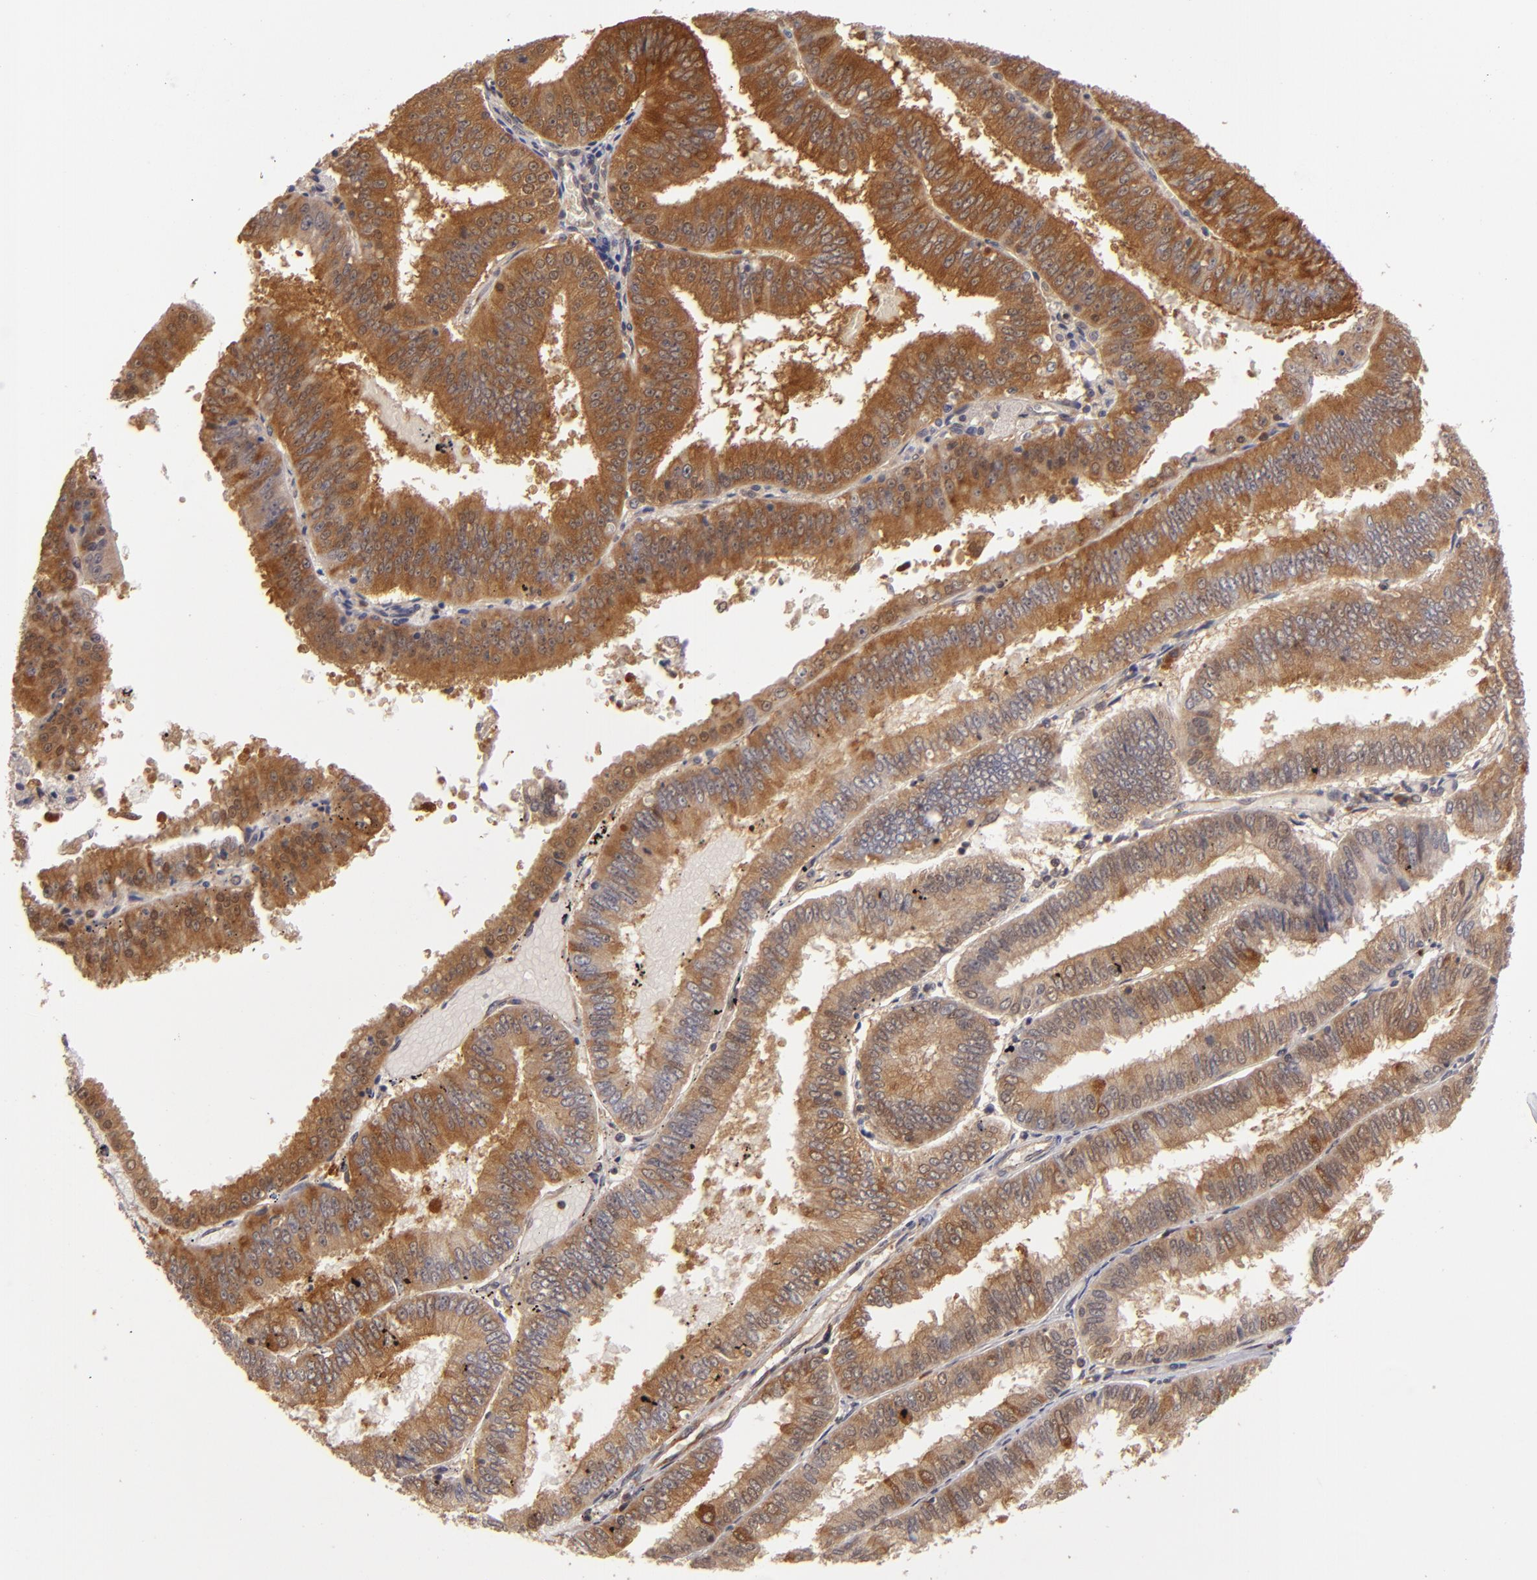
{"staining": {"intensity": "moderate", "quantity": ">75%", "location": "cytoplasmic/membranous"}, "tissue": "endometrial cancer", "cell_type": "Tumor cells", "image_type": "cancer", "snomed": [{"axis": "morphology", "description": "Adenocarcinoma, NOS"}, {"axis": "topography", "description": "Endometrium"}], "caption": "Adenocarcinoma (endometrial) stained for a protein shows moderate cytoplasmic/membranous positivity in tumor cells. (DAB IHC, brown staining for protein, blue staining for nuclei).", "gene": "MAPK3", "patient": {"sex": "female", "age": 66}}